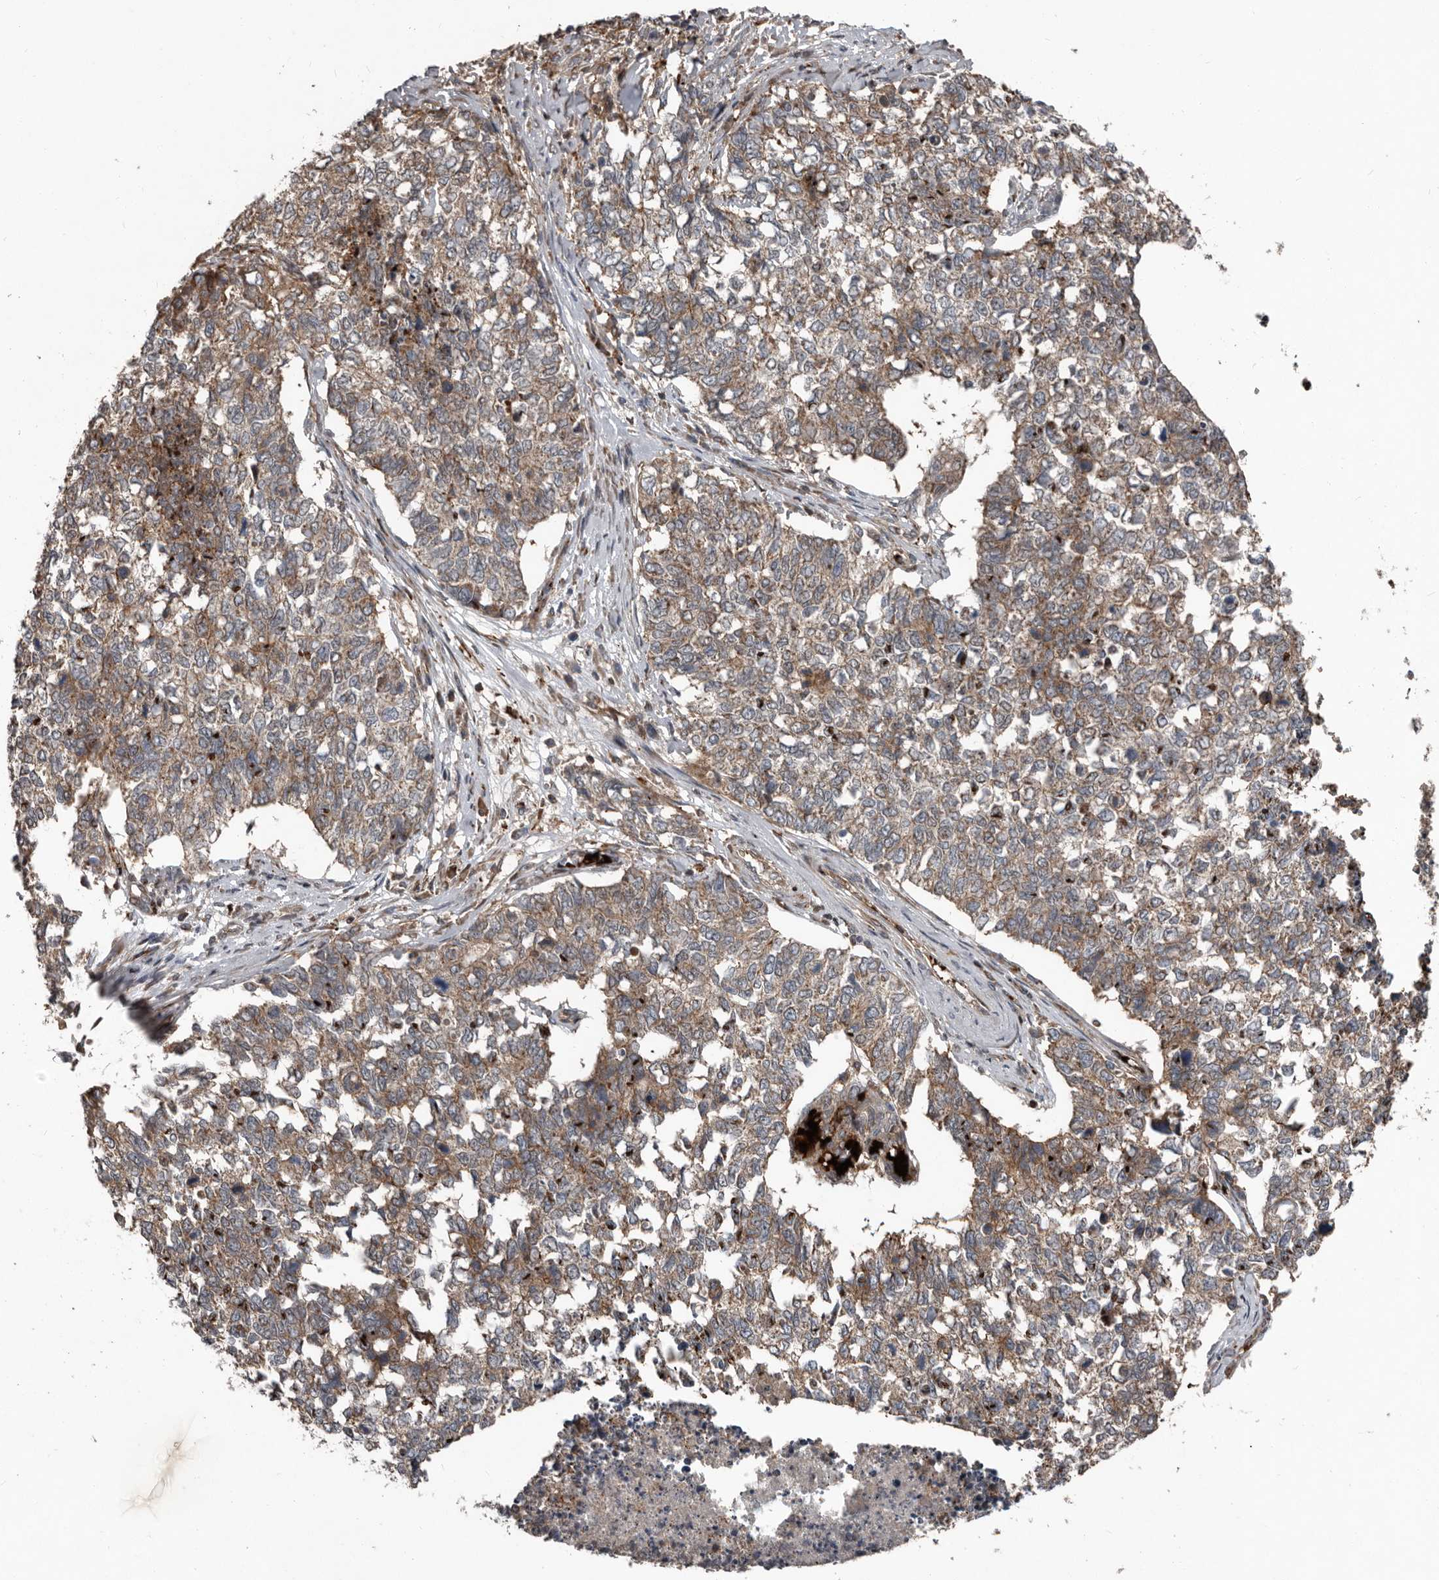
{"staining": {"intensity": "moderate", "quantity": ">75%", "location": "cytoplasmic/membranous"}, "tissue": "cervical cancer", "cell_type": "Tumor cells", "image_type": "cancer", "snomed": [{"axis": "morphology", "description": "Squamous cell carcinoma, NOS"}, {"axis": "topography", "description": "Cervix"}], "caption": "Cervical cancer was stained to show a protein in brown. There is medium levels of moderate cytoplasmic/membranous staining in approximately >75% of tumor cells.", "gene": "FBXO31", "patient": {"sex": "female", "age": 63}}